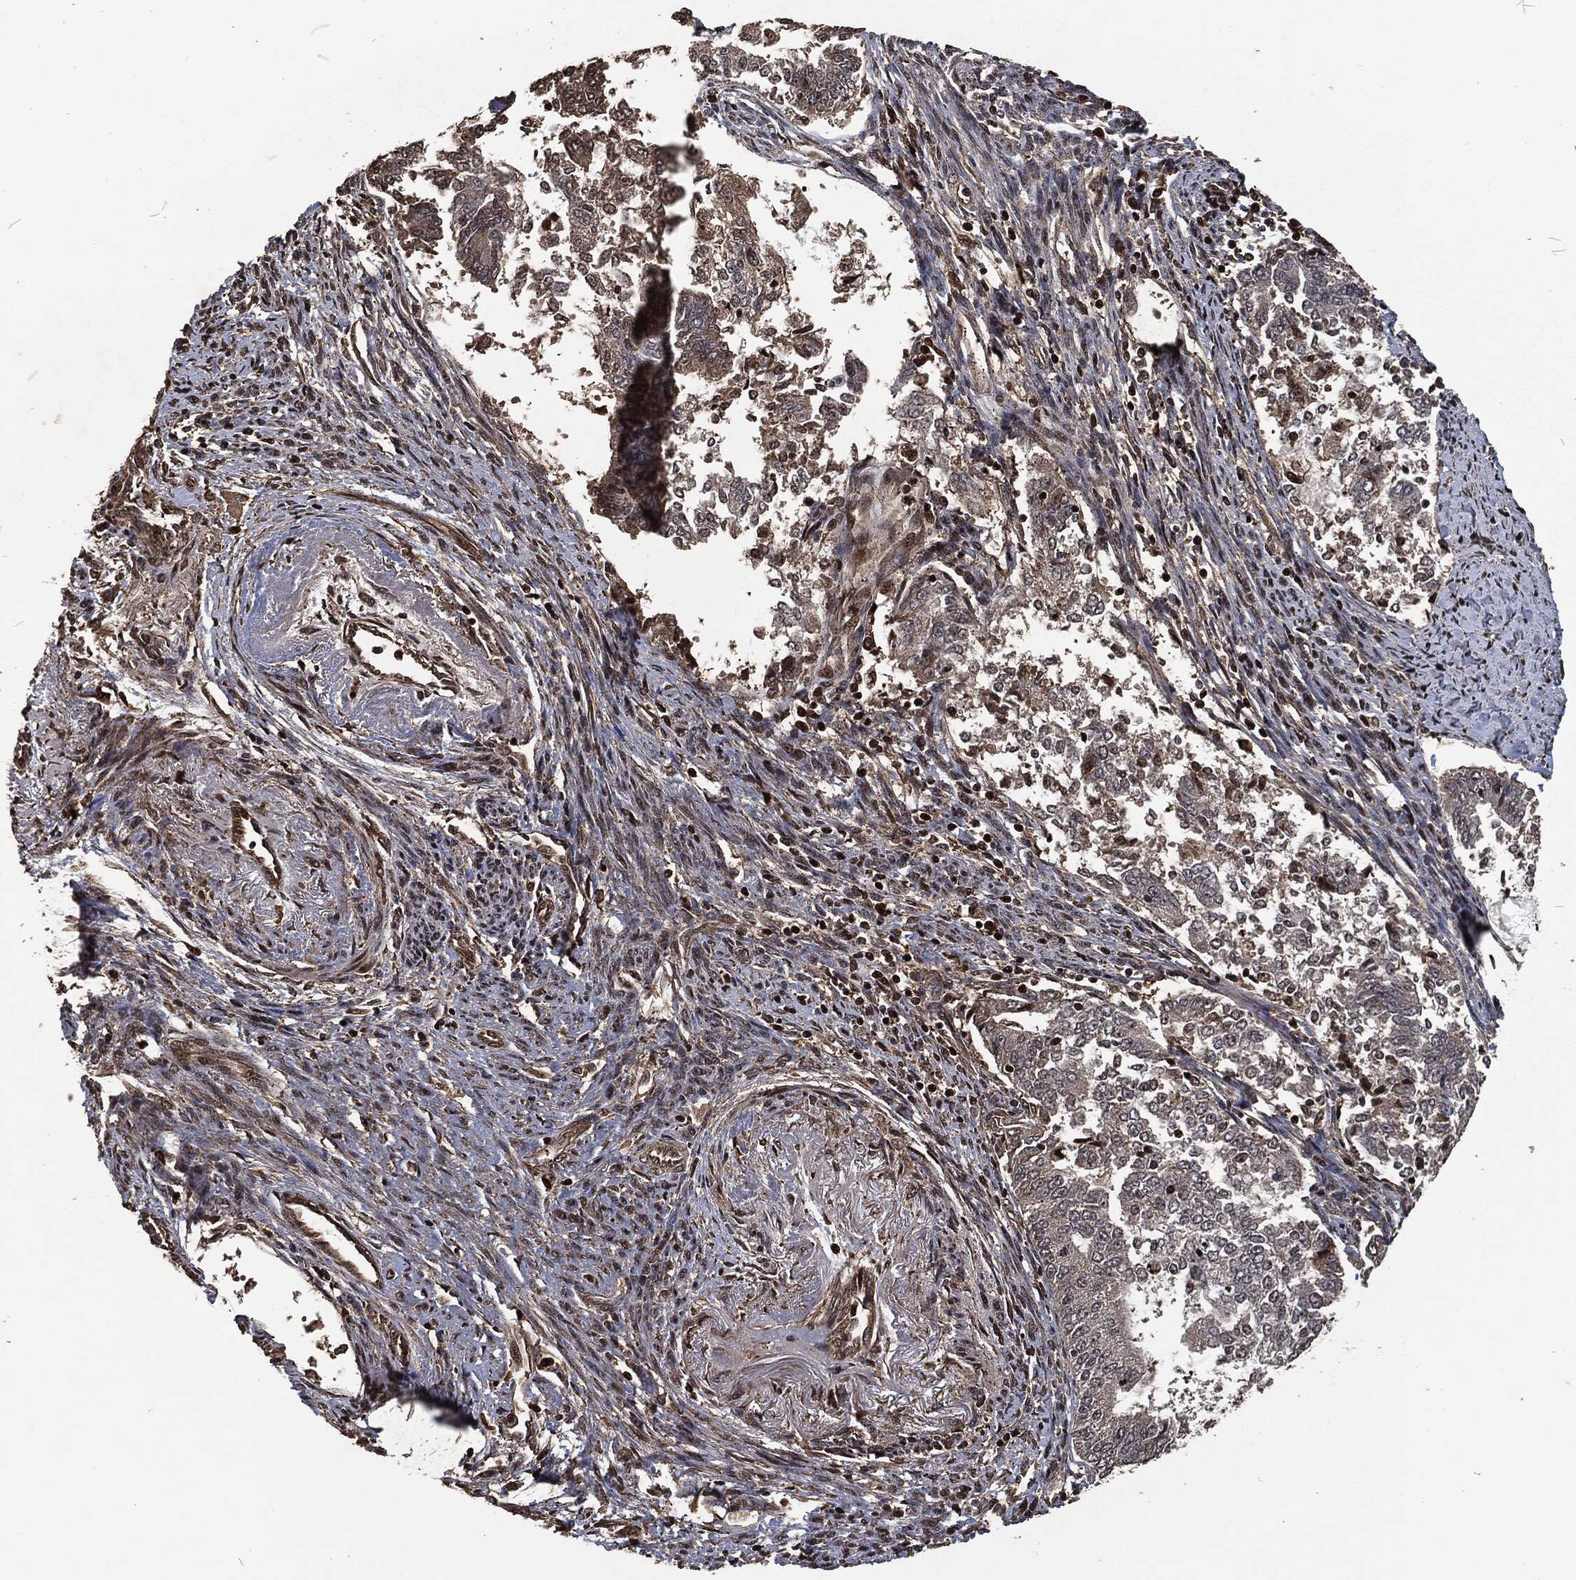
{"staining": {"intensity": "weak", "quantity": "<25%", "location": "cytoplasmic/membranous"}, "tissue": "endometrial cancer", "cell_type": "Tumor cells", "image_type": "cancer", "snomed": [{"axis": "morphology", "description": "Adenocarcinoma, NOS"}, {"axis": "topography", "description": "Endometrium"}], "caption": "This is a micrograph of immunohistochemistry (IHC) staining of adenocarcinoma (endometrial), which shows no staining in tumor cells.", "gene": "SNAI1", "patient": {"sex": "female", "age": 65}}